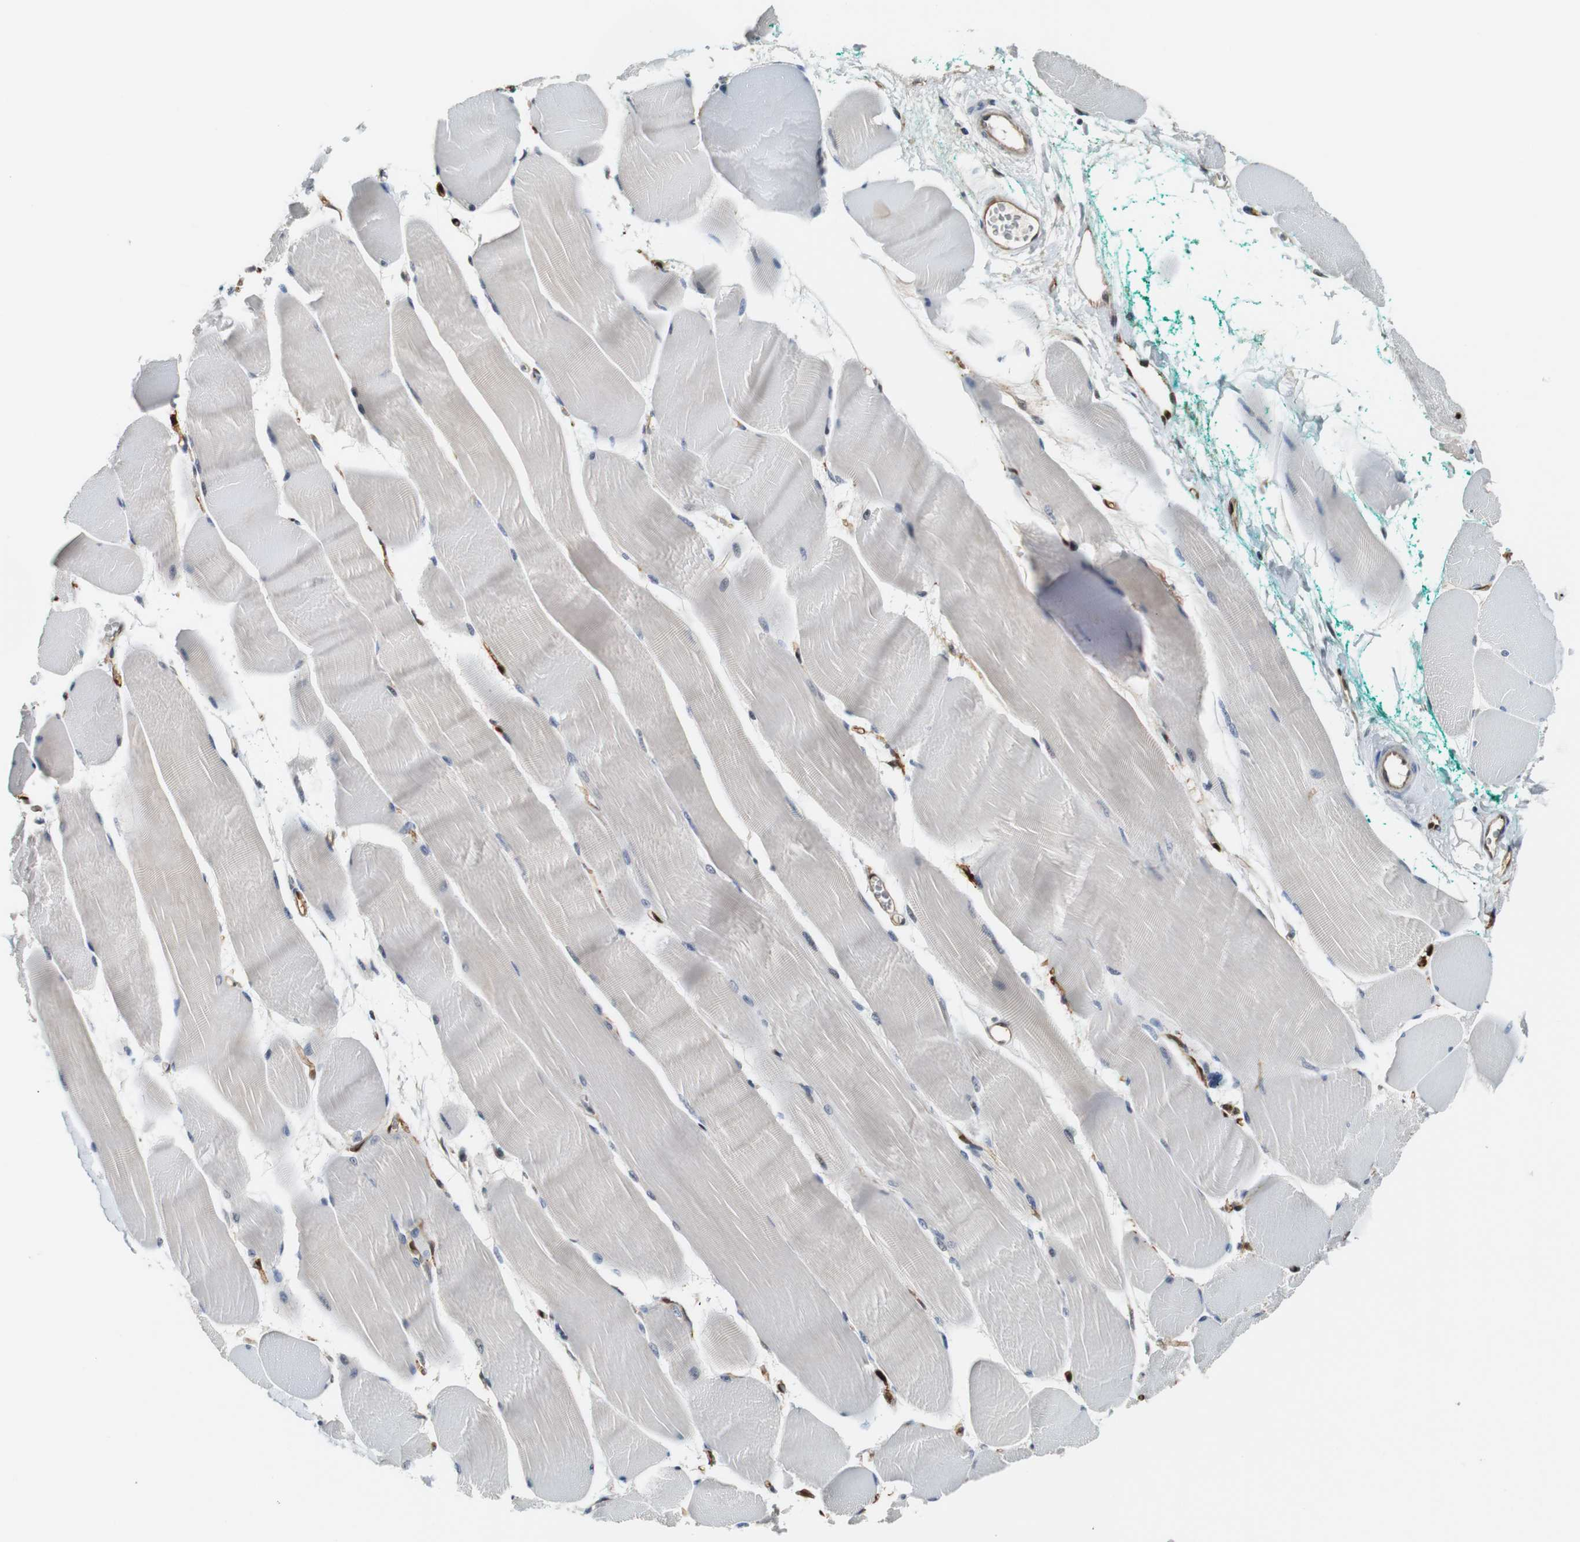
{"staining": {"intensity": "weak", "quantity": "25%-75%", "location": "cytoplasmic/membranous"}, "tissue": "skeletal muscle", "cell_type": "Myocytes", "image_type": "normal", "snomed": [{"axis": "morphology", "description": "Normal tissue, NOS"}, {"axis": "morphology", "description": "Squamous cell carcinoma, NOS"}, {"axis": "topography", "description": "Skeletal muscle"}], "caption": "Immunohistochemical staining of benign skeletal muscle demonstrates weak cytoplasmic/membranous protein staining in about 25%-75% of myocytes.", "gene": "LXN", "patient": {"sex": "male", "age": 51}}